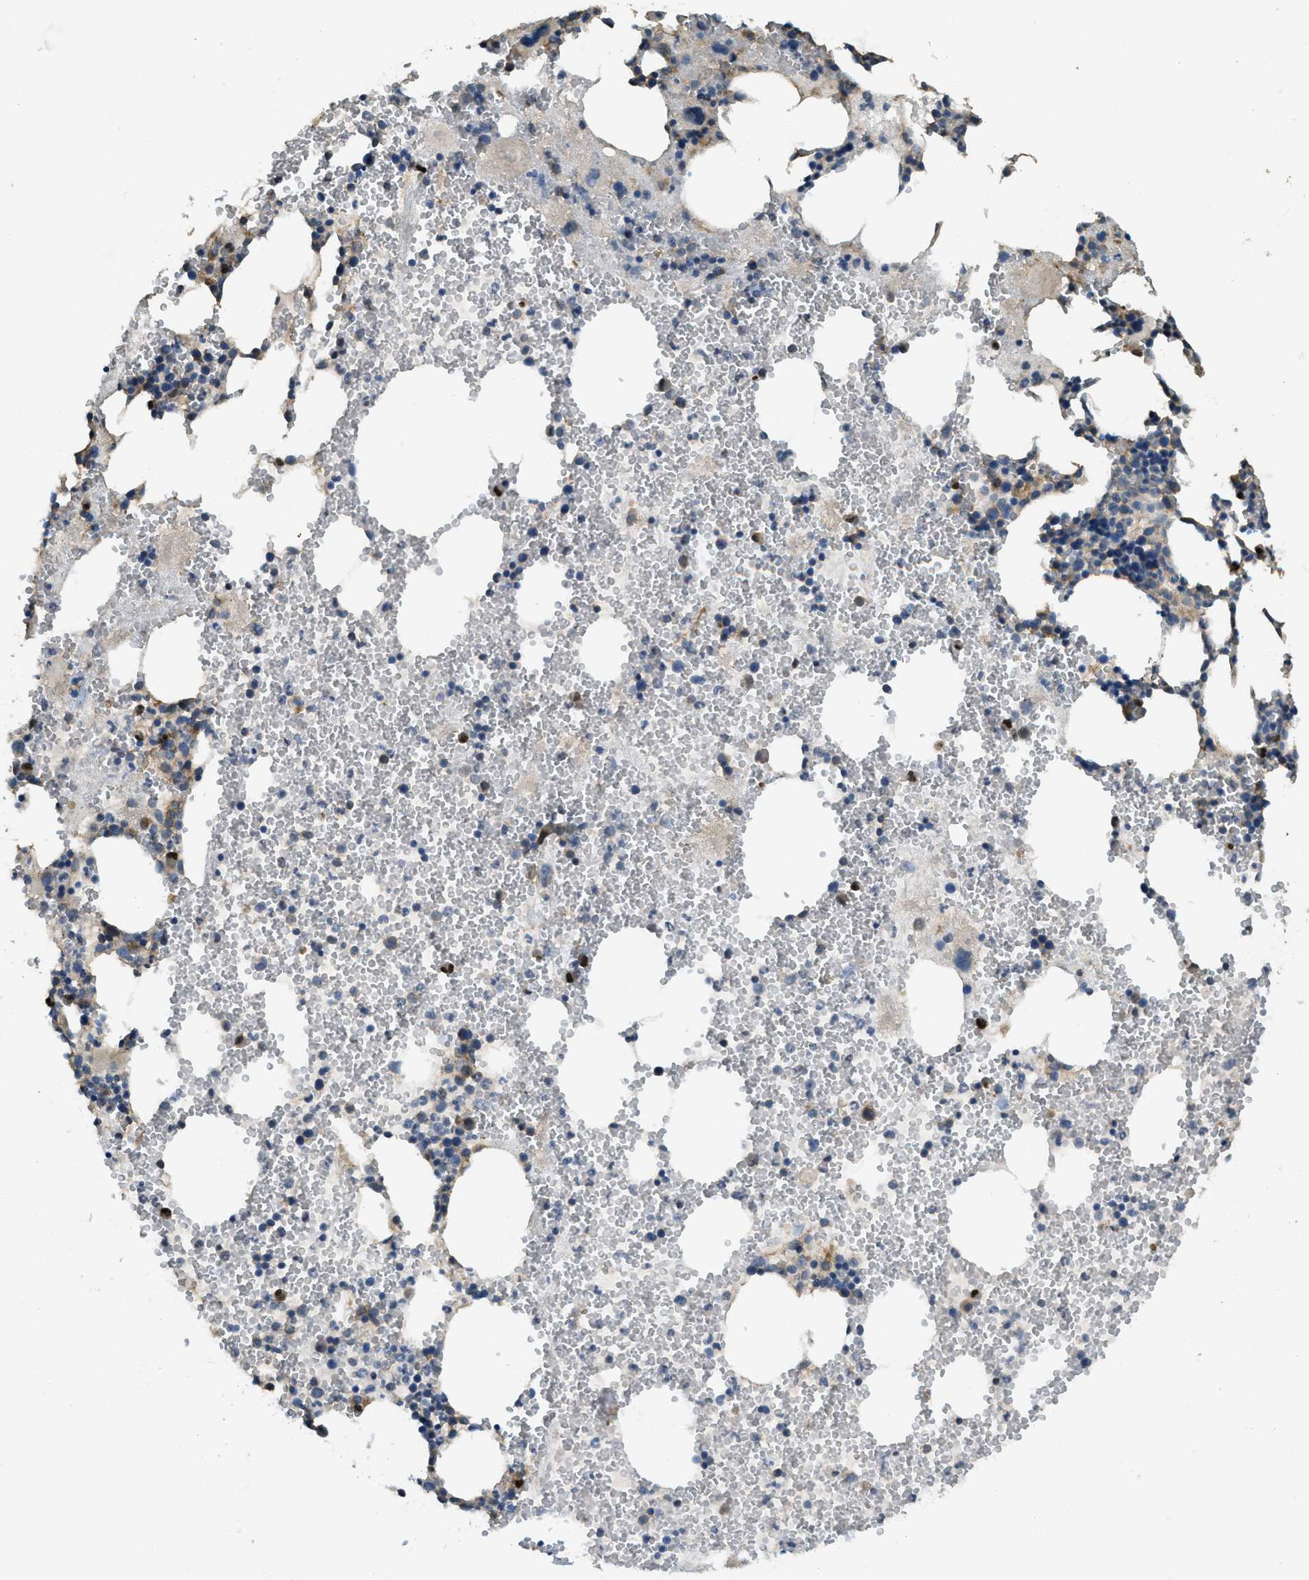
{"staining": {"intensity": "moderate", "quantity": "25%-75%", "location": "nuclear"}, "tissue": "bone marrow", "cell_type": "Hematopoietic cells", "image_type": "normal", "snomed": [{"axis": "morphology", "description": "Normal tissue, NOS"}, {"axis": "morphology", "description": "Inflammation, NOS"}, {"axis": "topography", "description": "Bone marrow"}], "caption": "Moderate nuclear expression for a protein is identified in about 25%-75% of hematopoietic cells of benign bone marrow using immunohistochemistry.", "gene": "CD276", "patient": {"sex": "female", "age": 76}}